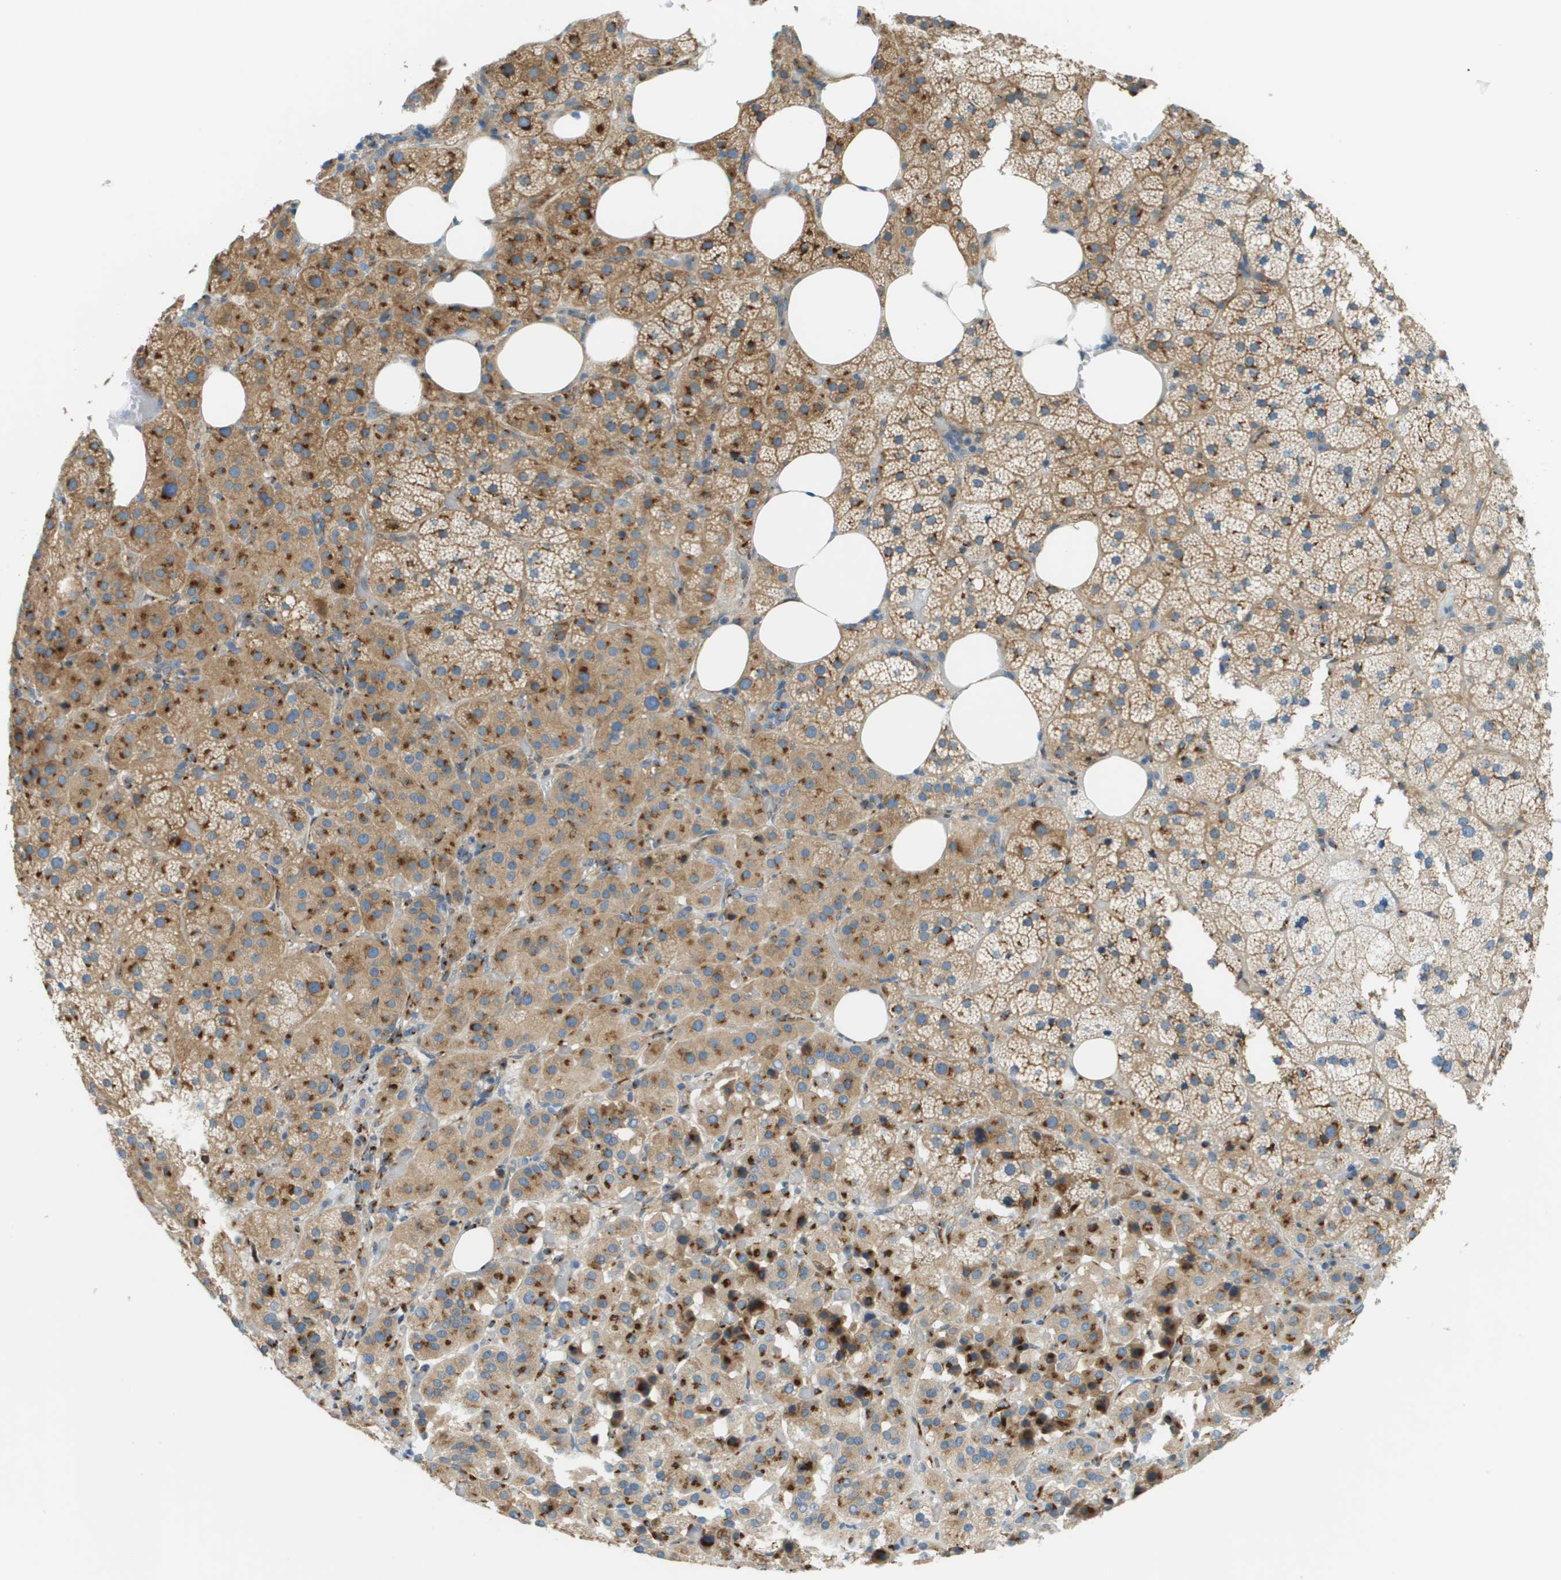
{"staining": {"intensity": "moderate", "quantity": ">75%", "location": "cytoplasmic/membranous"}, "tissue": "adrenal gland", "cell_type": "Glandular cells", "image_type": "normal", "snomed": [{"axis": "morphology", "description": "Normal tissue, NOS"}, {"axis": "topography", "description": "Adrenal gland"}], "caption": "Moderate cytoplasmic/membranous protein staining is present in approximately >75% of glandular cells in adrenal gland. (Stains: DAB (3,3'-diaminobenzidine) in brown, nuclei in blue, Microscopy: brightfield microscopy at high magnification).", "gene": "ACBD3", "patient": {"sex": "female", "age": 59}}